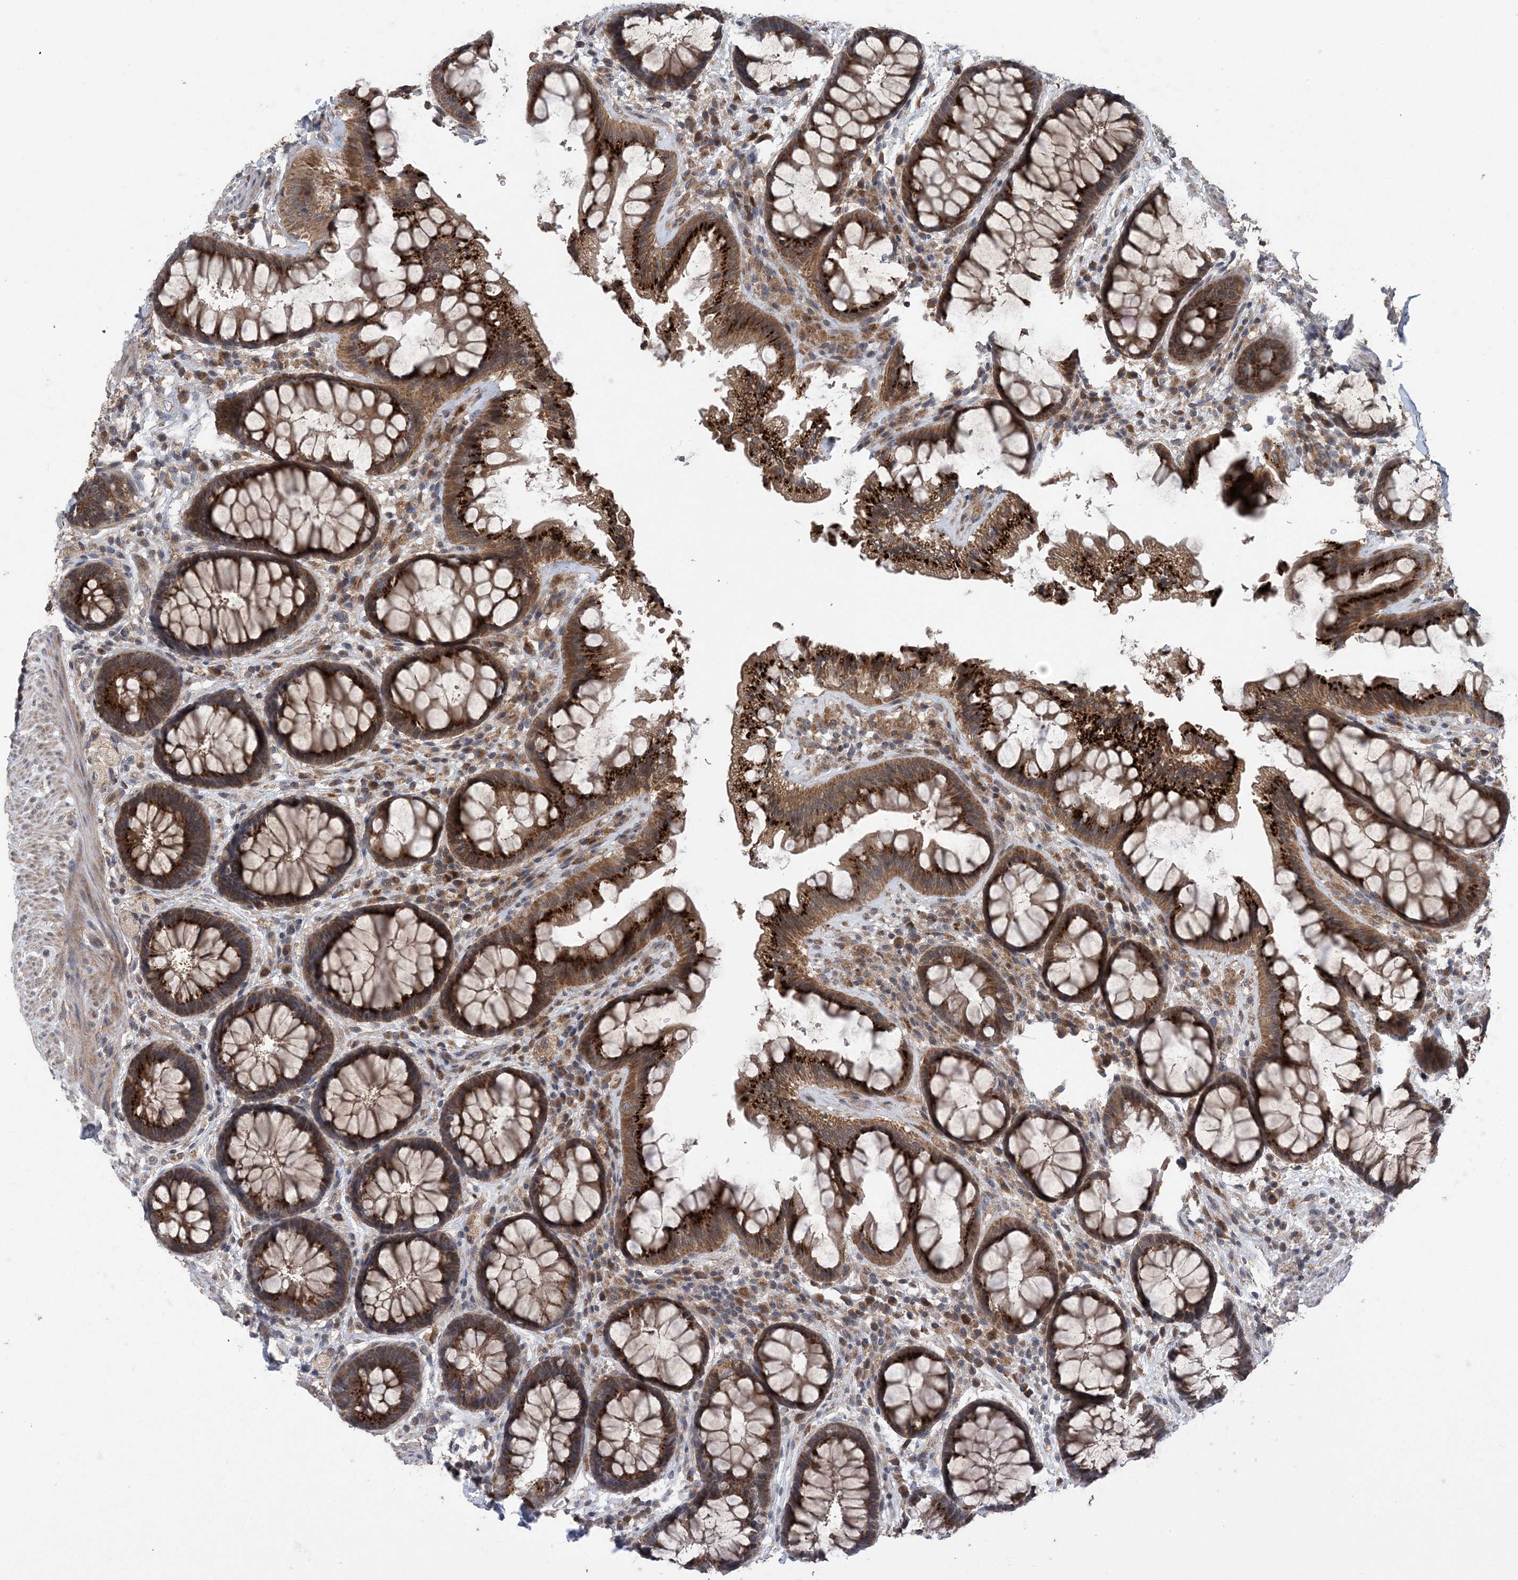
{"staining": {"intensity": "strong", "quantity": ">75%", "location": "cytoplasmic/membranous"}, "tissue": "rectum", "cell_type": "Glandular cells", "image_type": "normal", "snomed": [{"axis": "morphology", "description": "Normal tissue, NOS"}, {"axis": "topography", "description": "Rectum"}], "caption": "Glandular cells show high levels of strong cytoplasmic/membranous staining in approximately >75% of cells in unremarkable human rectum.", "gene": "MYO9B", "patient": {"sex": "female", "age": 46}}